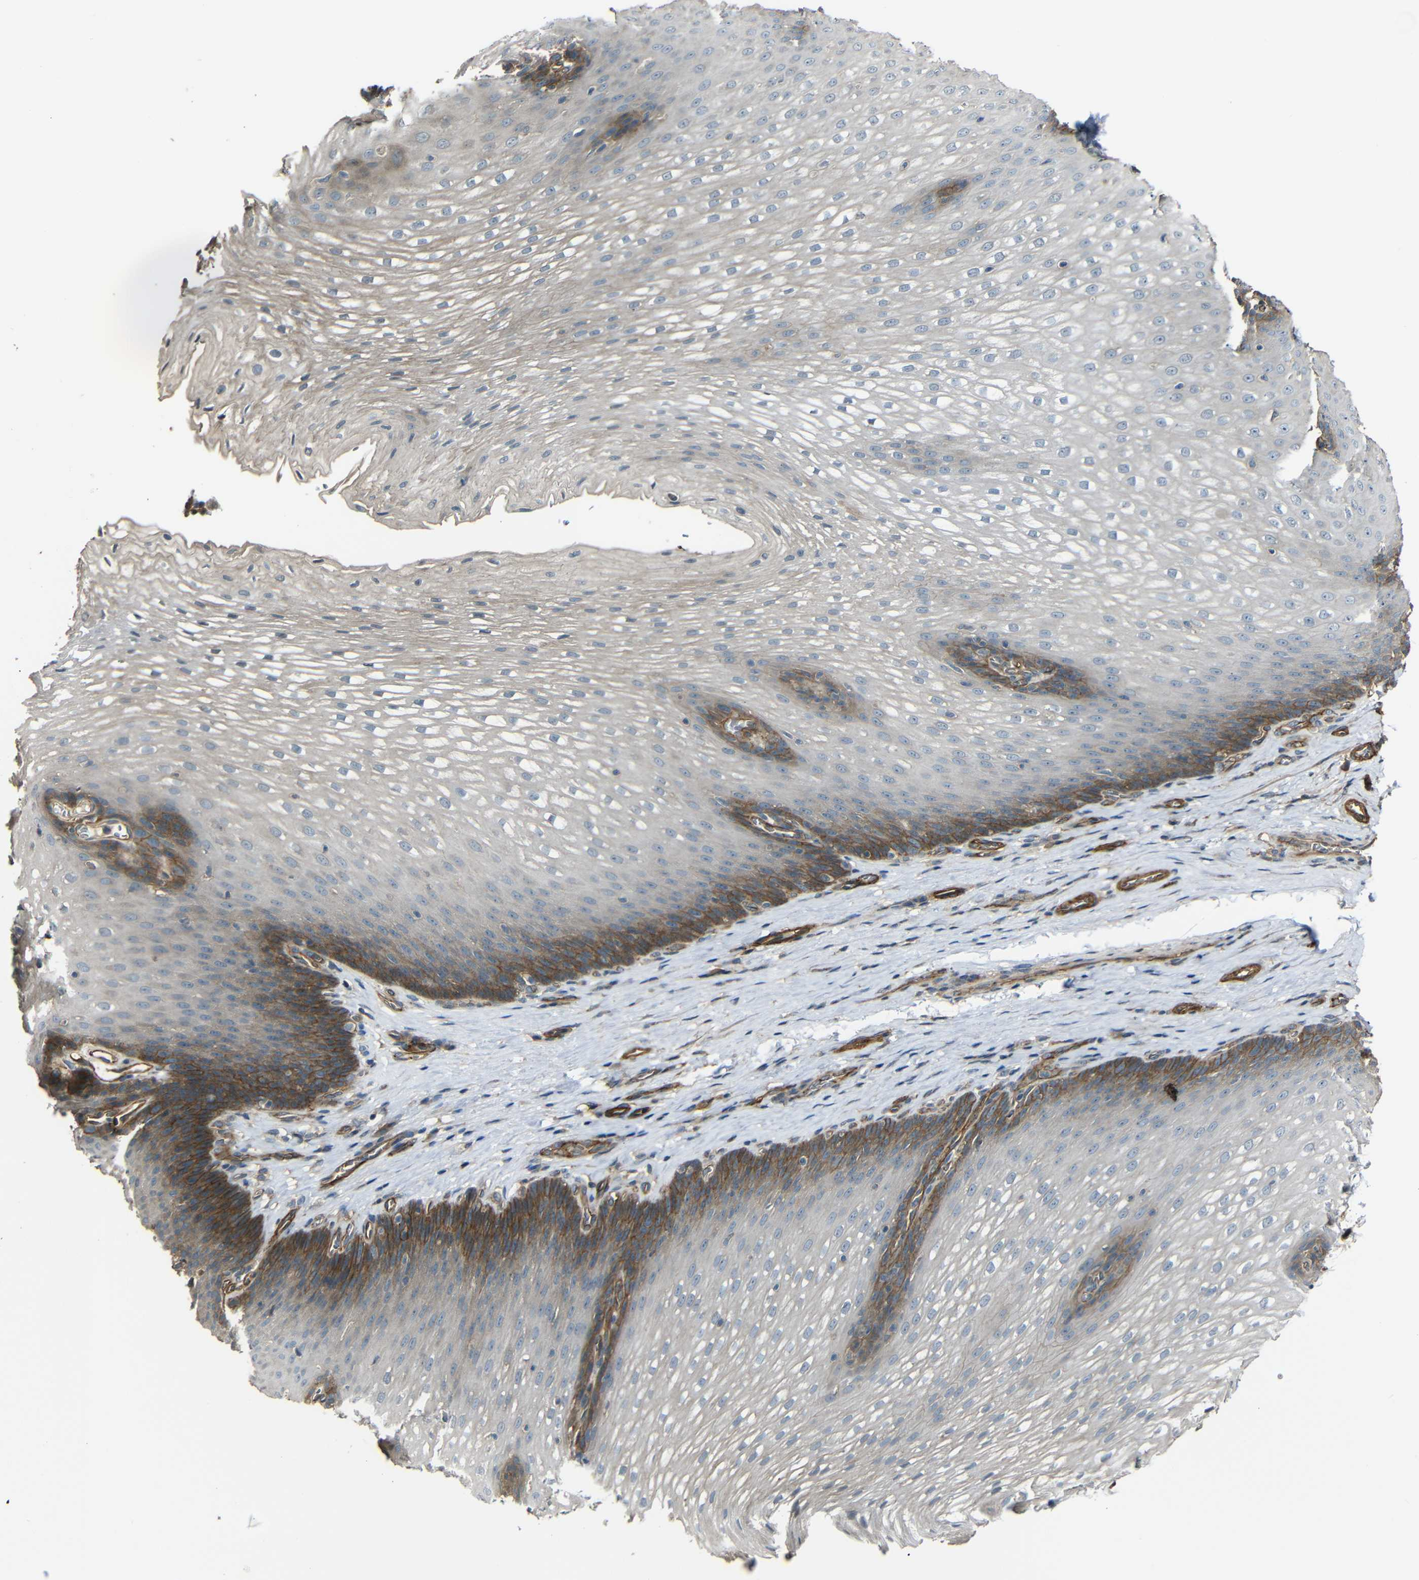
{"staining": {"intensity": "strong", "quantity": "<25%", "location": "cytoplasmic/membranous"}, "tissue": "esophagus", "cell_type": "Squamous epithelial cells", "image_type": "normal", "snomed": [{"axis": "morphology", "description": "Normal tissue, NOS"}, {"axis": "topography", "description": "Esophagus"}], "caption": "Benign esophagus was stained to show a protein in brown. There is medium levels of strong cytoplasmic/membranous positivity in about <25% of squamous epithelial cells. The protein of interest is stained brown, and the nuclei are stained in blue (DAB IHC with brightfield microscopy, high magnification).", "gene": "RELL1", "patient": {"sex": "male", "age": 48}}